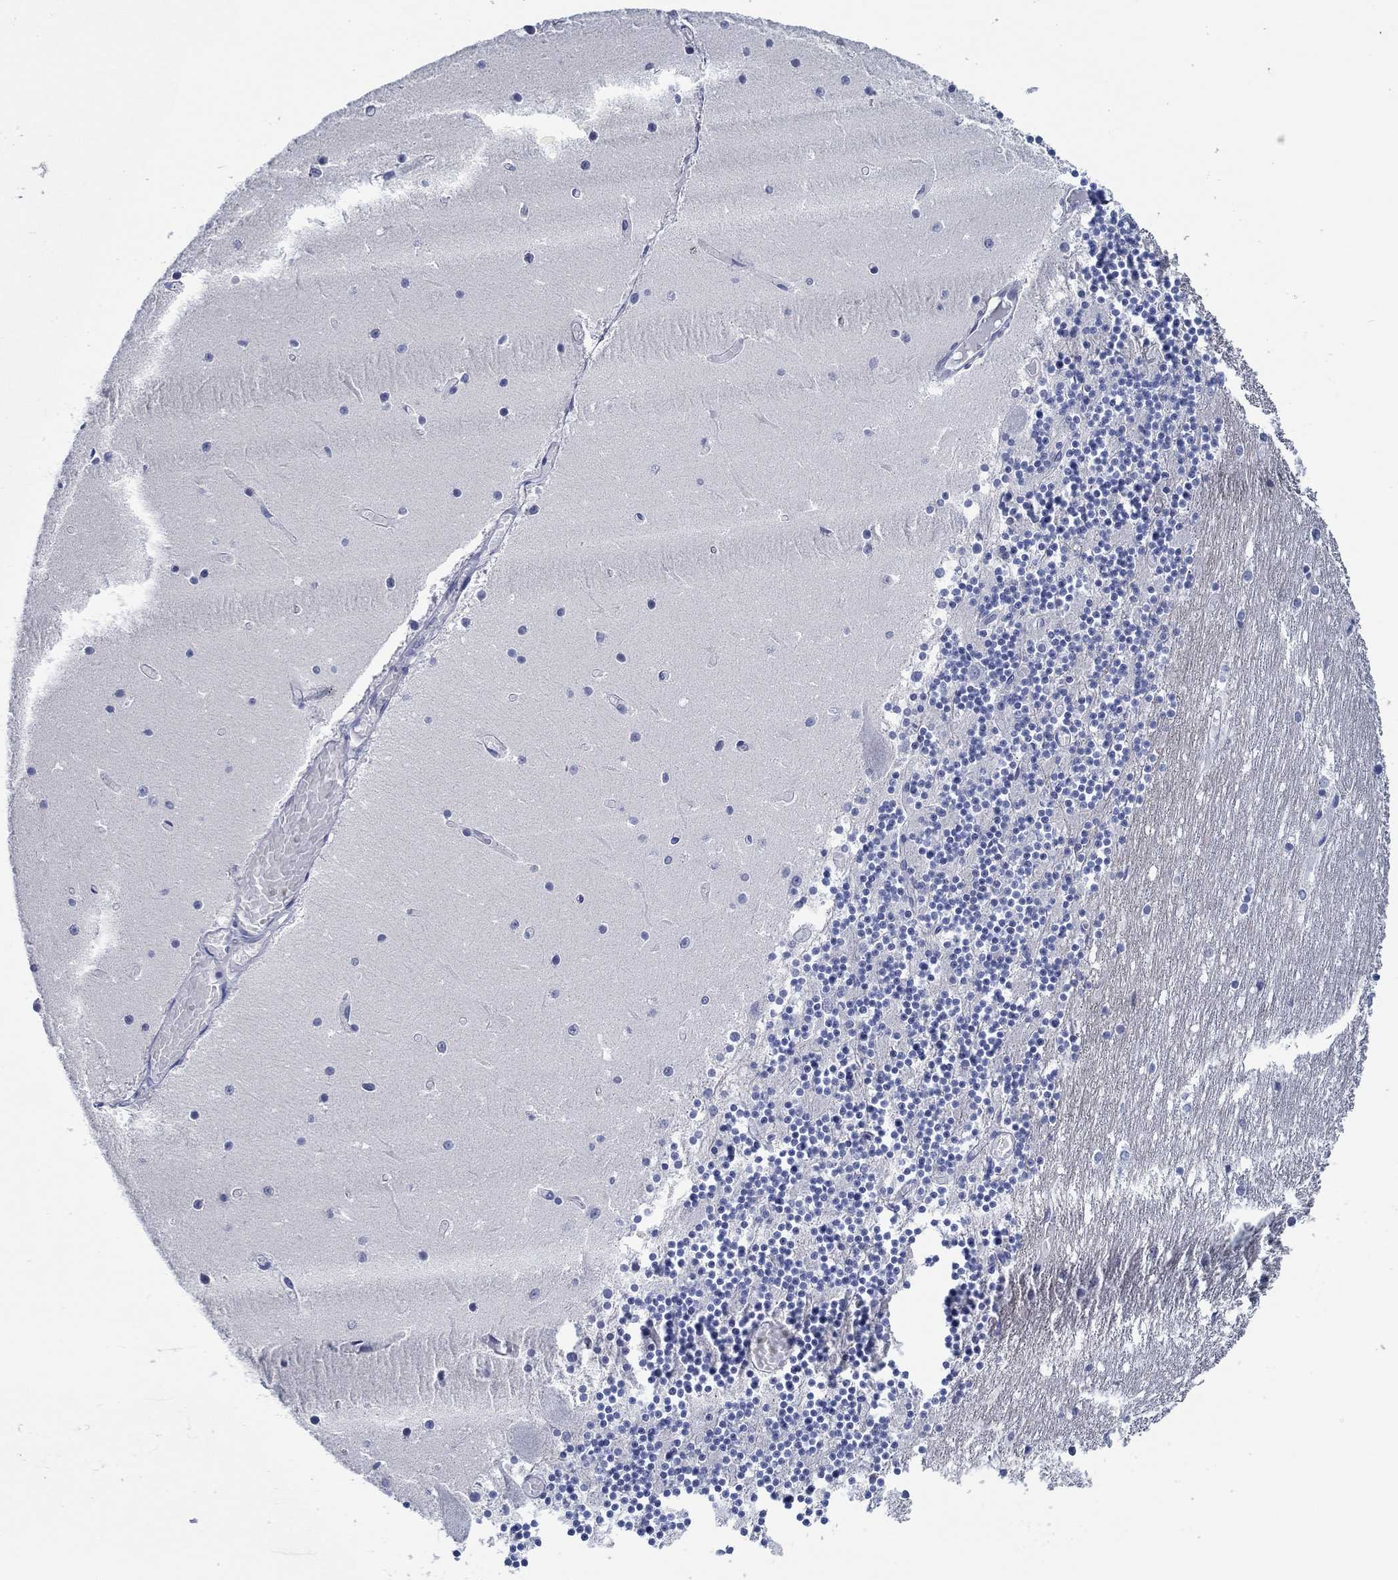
{"staining": {"intensity": "negative", "quantity": "none", "location": "none"}, "tissue": "cerebellum", "cell_type": "Cells in granular layer", "image_type": "normal", "snomed": [{"axis": "morphology", "description": "Normal tissue, NOS"}, {"axis": "topography", "description": "Cerebellum"}], "caption": "There is no significant expression in cells in granular layer of cerebellum. (IHC, brightfield microscopy, high magnification).", "gene": "TOMM20L", "patient": {"sex": "female", "age": 28}}